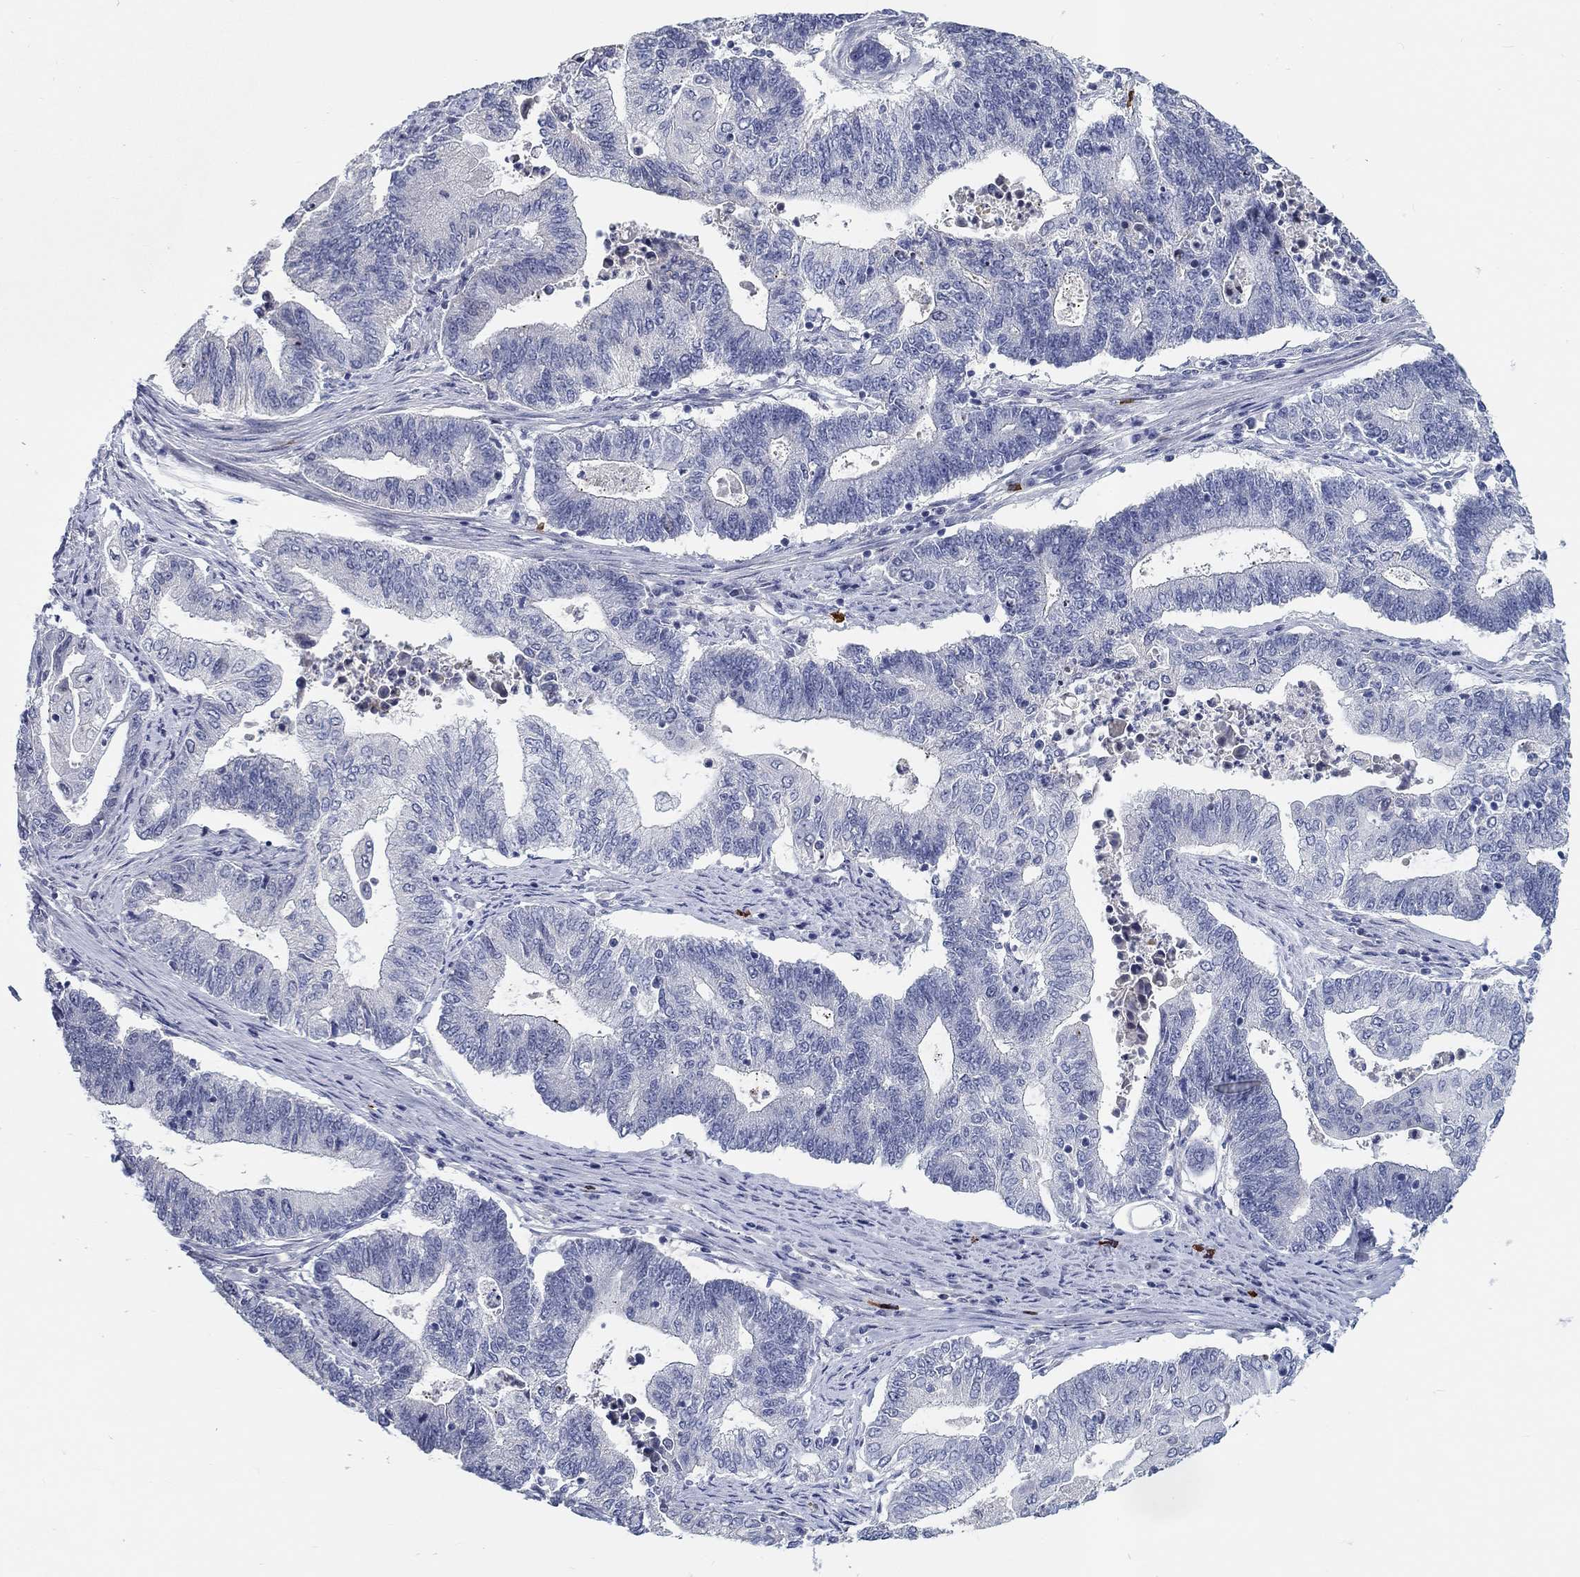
{"staining": {"intensity": "negative", "quantity": "none", "location": "none"}, "tissue": "endometrial cancer", "cell_type": "Tumor cells", "image_type": "cancer", "snomed": [{"axis": "morphology", "description": "Adenocarcinoma, NOS"}, {"axis": "topography", "description": "Uterus"}, {"axis": "topography", "description": "Endometrium"}], "caption": "Immunohistochemical staining of endometrial adenocarcinoma reveals no significant staining in tumor cells. (Immunohistochemistry, brightfield microscopy, high magnification).", "gene": "SMIM18", "patient": {"sex": "female", "age": 54}}